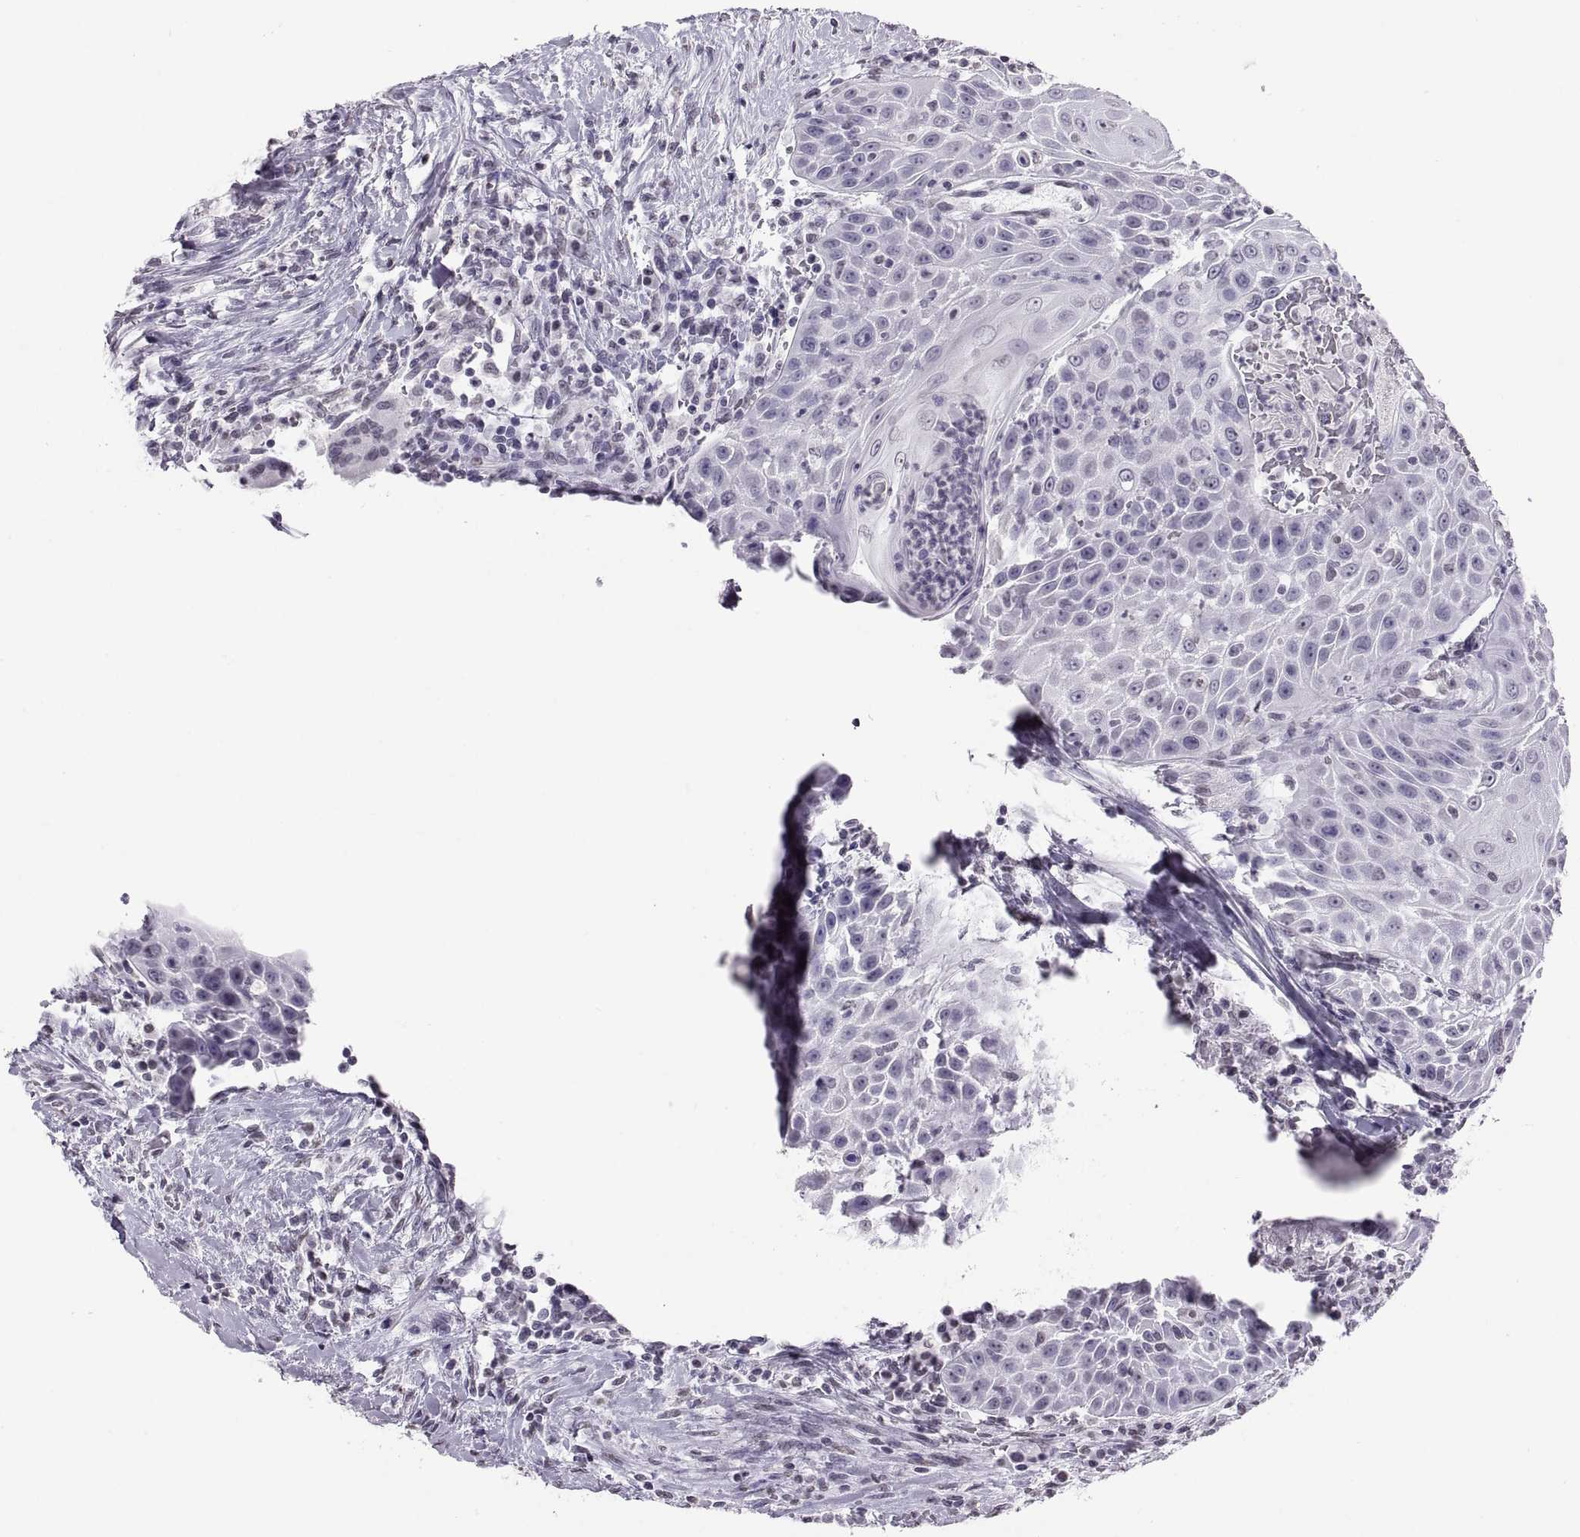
{"staining": {"intensity": "negative", "quantity": "none", "location": "none"}, "tissue": "head and neck cancer", "cell_type": "Tumor cells", "image_type": "cancer", "snomed": [{"axis": "morphology", "description": "Squamous cell carcinoma, NOS"}, {"axis": "topography", "description": "Head-Neck"}], "caption": "An IHC photomicrograph of head and neck cancer (squamous cell carcinoma) is shown. There is no staining in tumor cells of head and neck cancer (squamous cell carcinoma).", "gene": "CARTPT", "patient": {"sex": "male", "age": 69}}